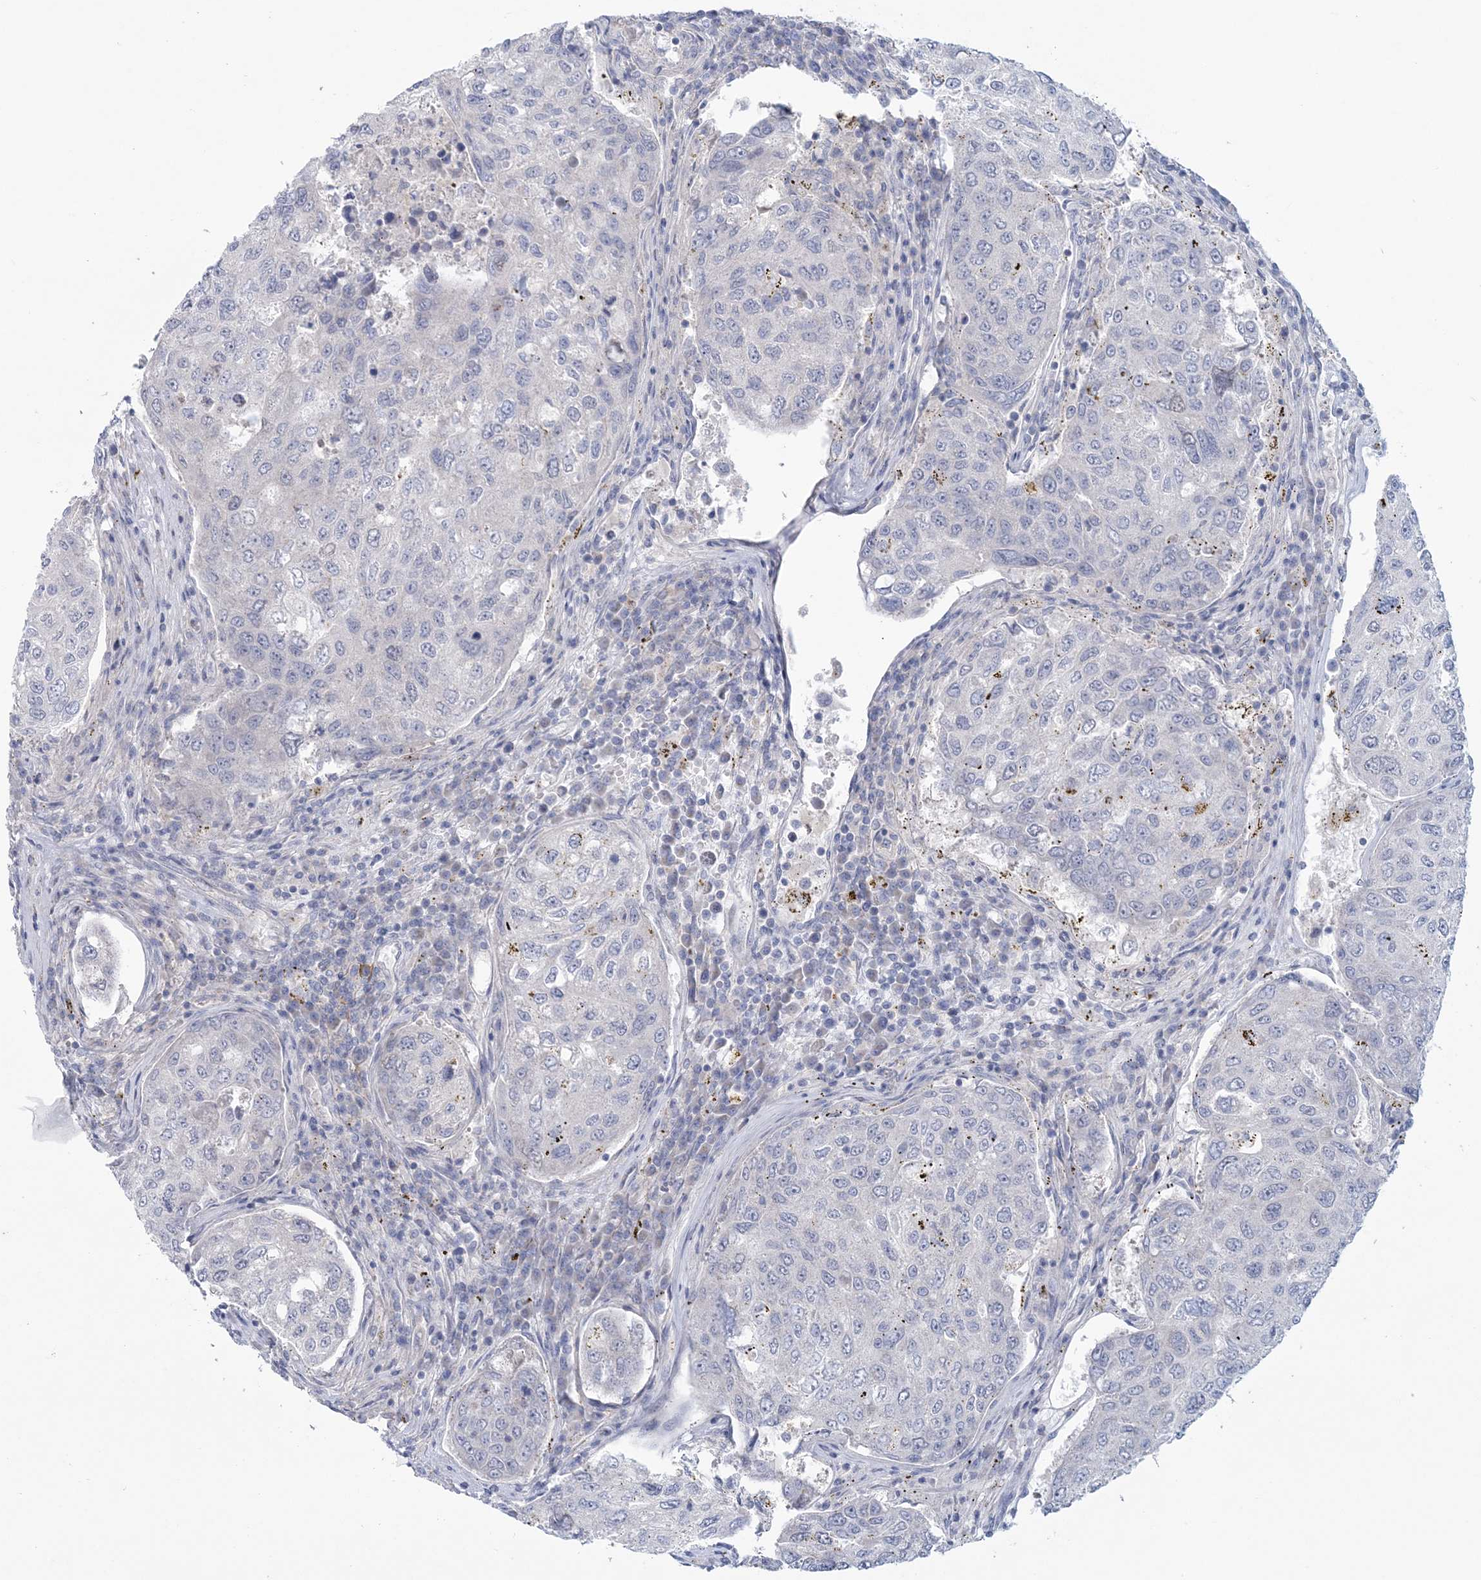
{"staining": {"intensity": "negative", "quantity": "none", "location": "none"}, "tissue": "urothelial cancer", "cell_type": "Tumor cells", "image_type": "cancer", "snomed": [{"axis": "morphology", "description": "Urothelial carcinoma, High grade"}, {"axis": "topography", "description": "Lymph node"}, {"axis": "topography", "description": "Urinary bladder"}], "caption": "High magnification brightfield microscopy of urothelial carcinoma (high-grade) stained with DAB (brown) and counterstained with hematoxylin (blue): tumor cells show no significant staining.", "gene": "ADGB", "patient": {"sex": "male", "age": 51}}